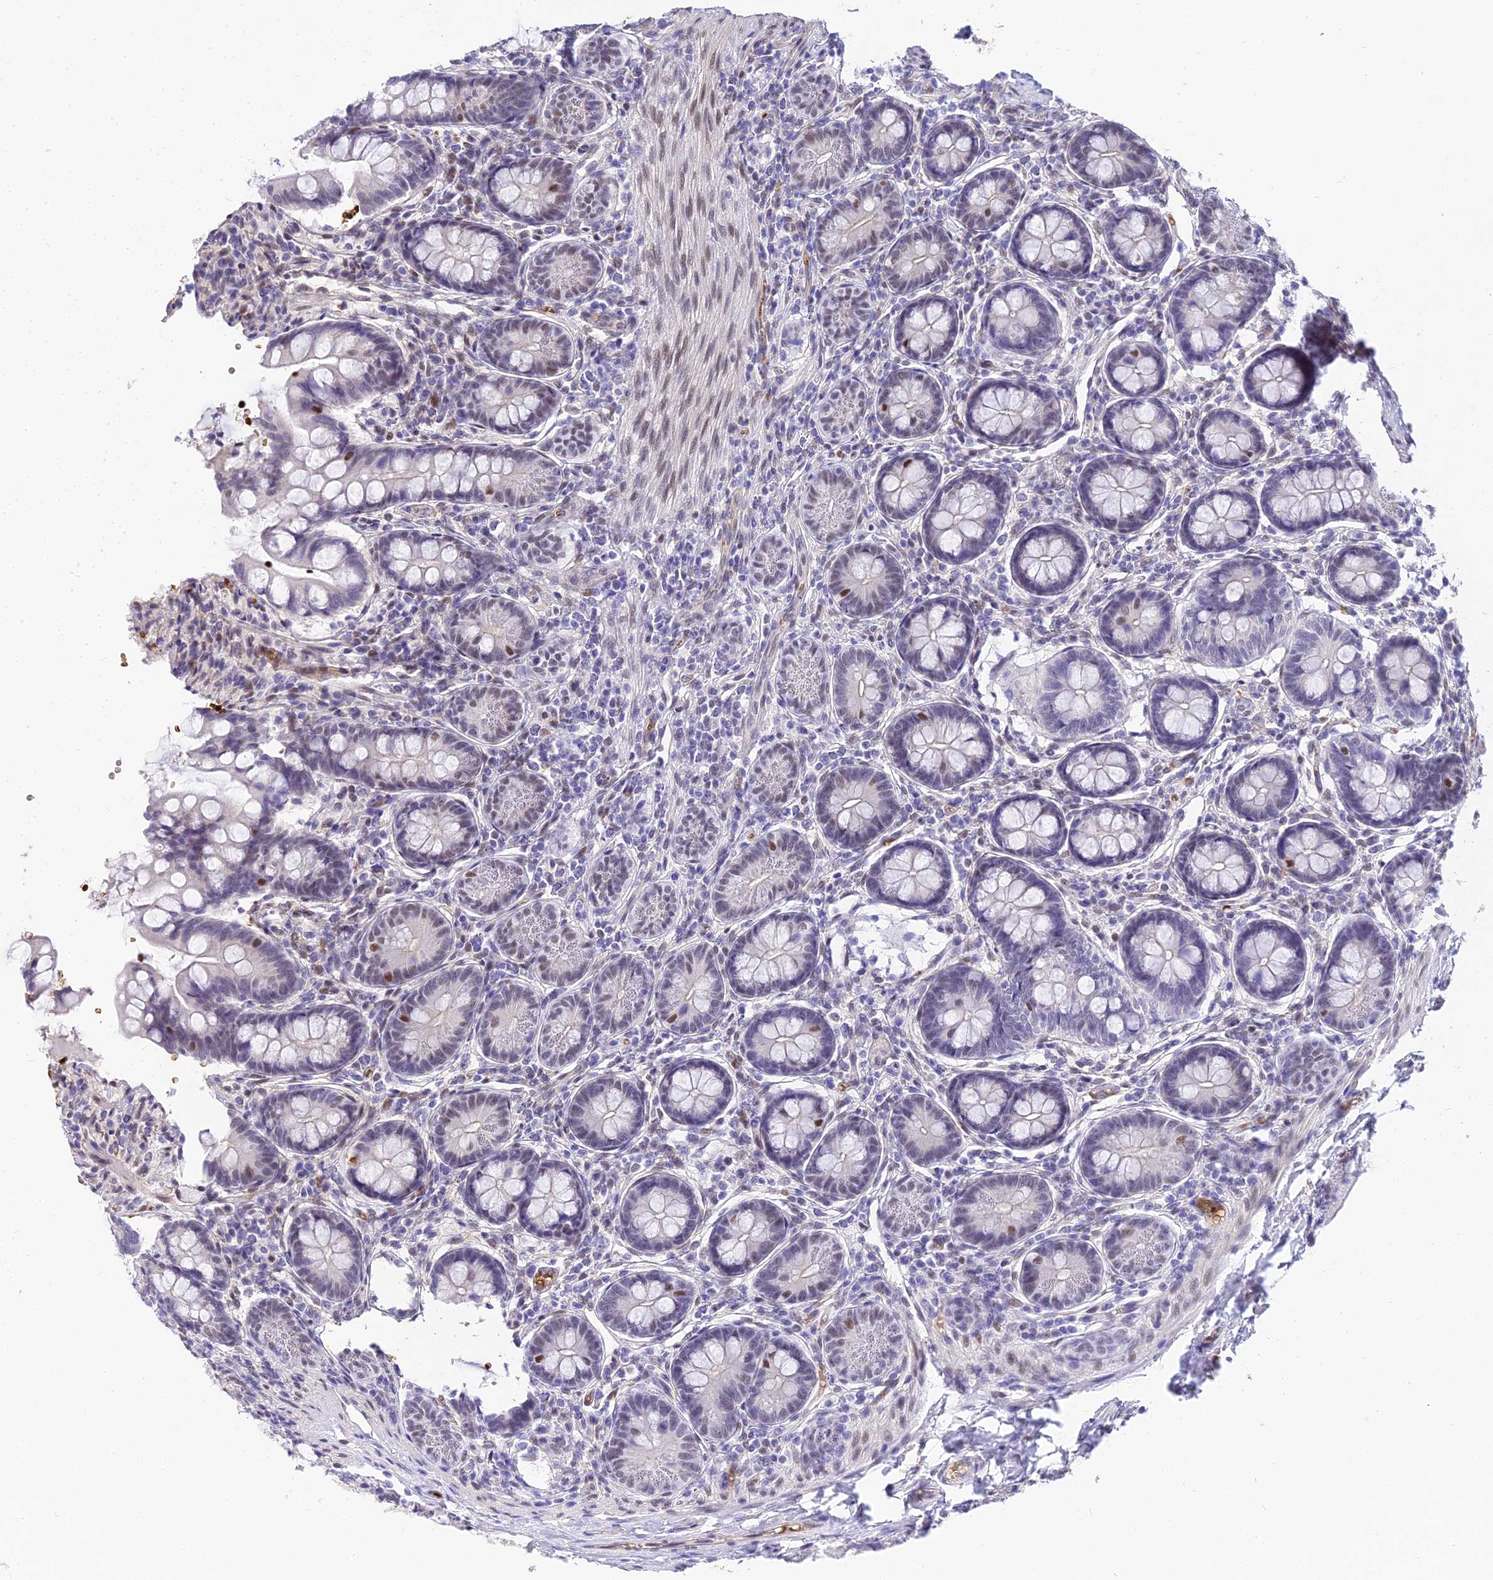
{"staining": {"intensity": "weak", "quantity": "<25%", "location": "nuclear"}, "tissue": "small intestine", "cell_type": "Glandular cells", "image_type": "normal", "snomed": [{"axis": "morphology", "description": "Normal tissue, NOS"}, {"axis": "topography", "description": "Small intestine"}], "caption": "IHC photomicrograph of normal small intestine: small intestine stained with DAB reveals no significant protein expression in glandular cells. Brightfield microscopy of immunohistochemistry stained with DAB (brown) and hematoxylin (blue), captured at high magnification.", "gene": "BCL9", "patient": {"sex": "male", "age": 7}}